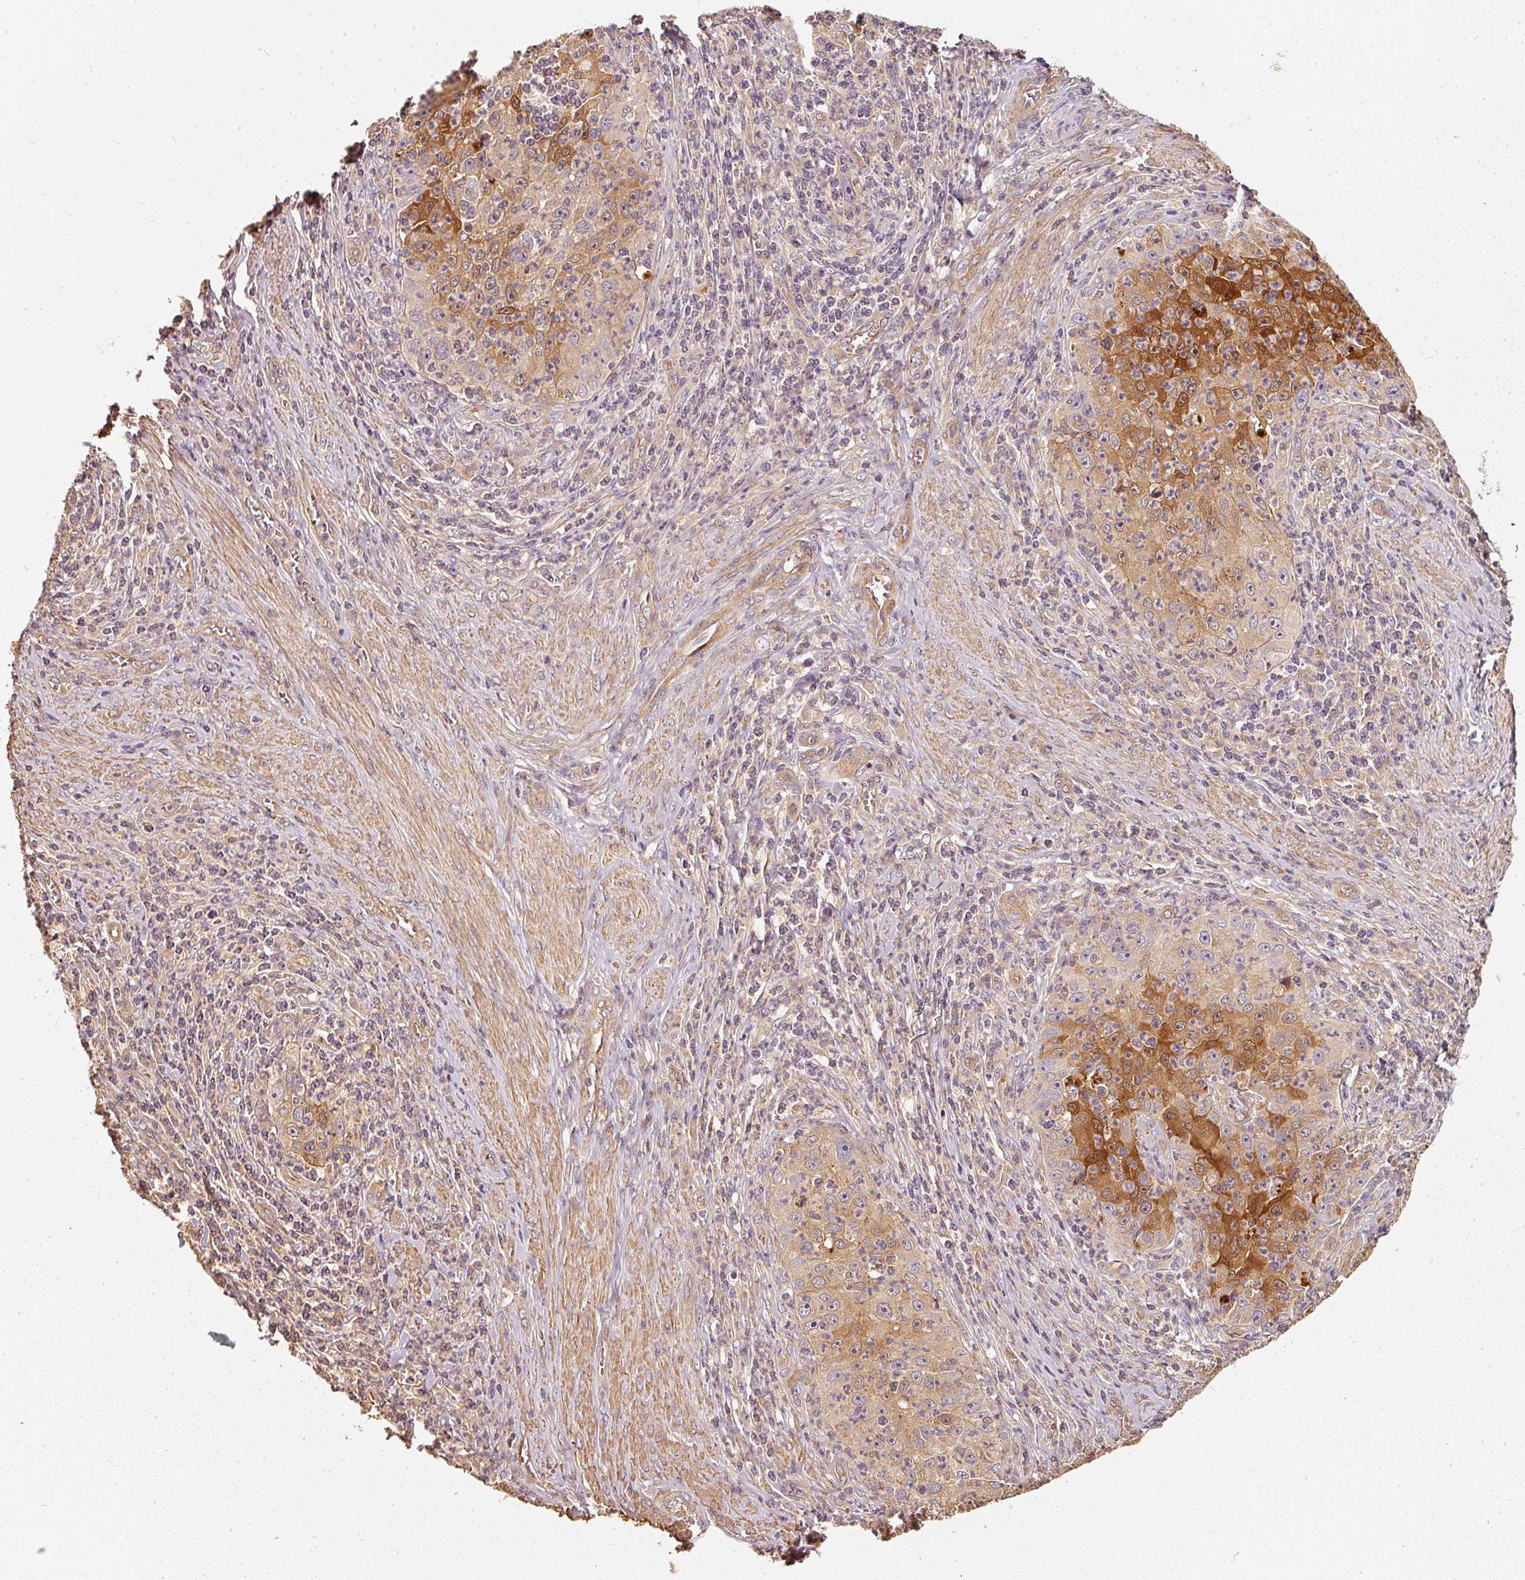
{"staining": {"intensity": "strong", "quantity": "<25%", "location": "cytoplasmic/membranous,nuclear"}, "tissue": "cervical cancer", "cell_type": "Tumor cells", "image_type": "cancer", "snomed": [{"axis": "morphology", "description": "Squamous cell carcinoma, NOS"}, {"axis": "topography", "description": "Cervix"}], "caption": "Cervical cancer stained for a protein displays strong cytoplasmic/membranous and nuclear positivity in tumor cells.", "gene": "CEP95", "patient": {"sex": "female", "age": 30}}